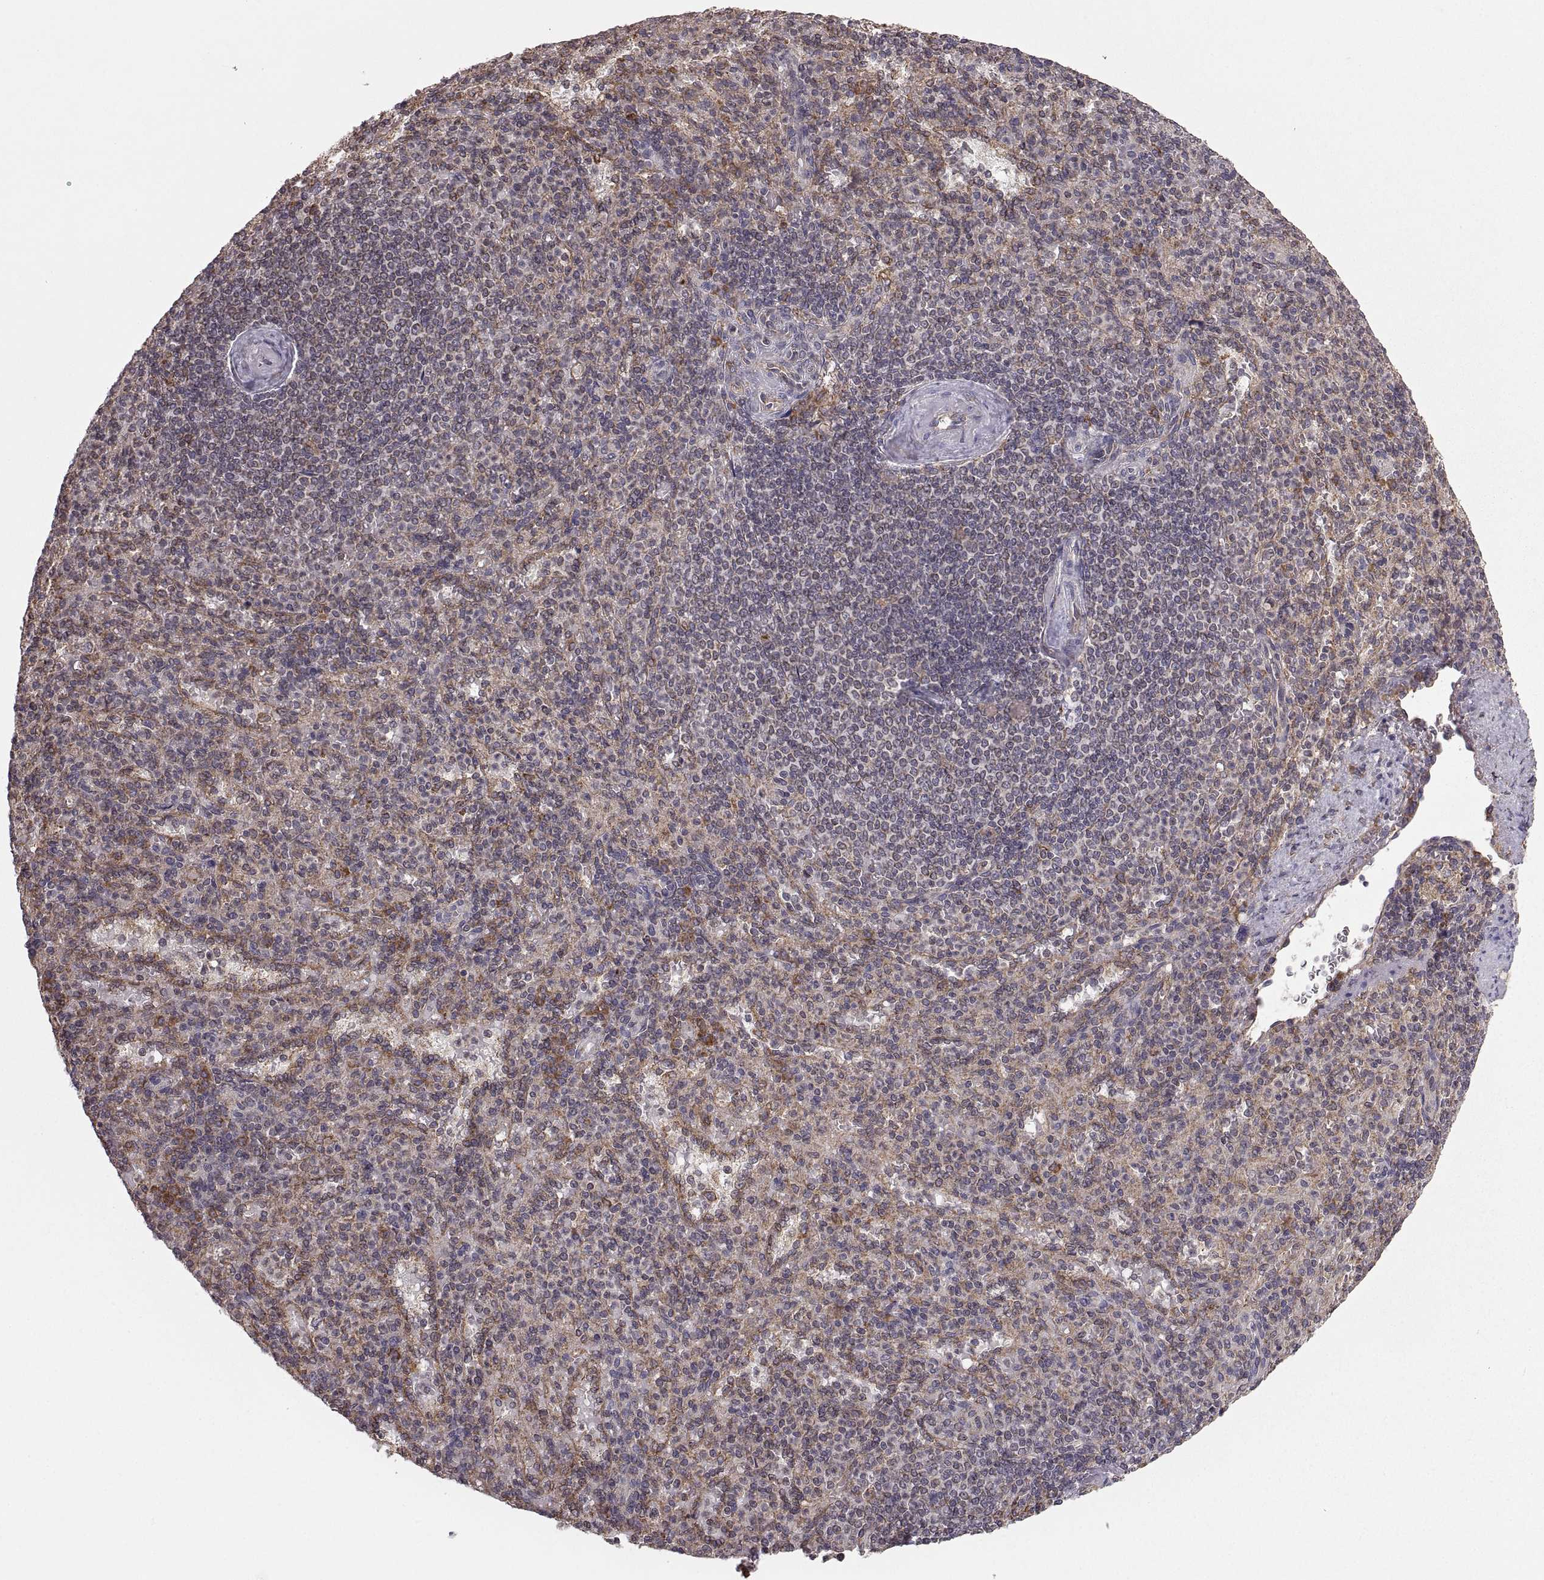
{"staining": {"intensity": "strong", "quantity": "<25%", "location": "cytoplasmic/membranous"}, "tissue": "spleen", "cell_type": "Cells in red pulp", "image_type": "normal", "snomed": [{"axis": "morphology", "description": "Normal tissue, NOS"}, {"axis": "topography", "description": "Spleen"}], "caption": "Immunohistochemistry micrograph of unremarkable human spleen stained for a protein (brown), which shows medium levels of strong cytoplasmic/membranous positivity in about <25% of cells in red pulp.", "gene": "PDIA3", "patient": {"sex": "female", "age": 74}}